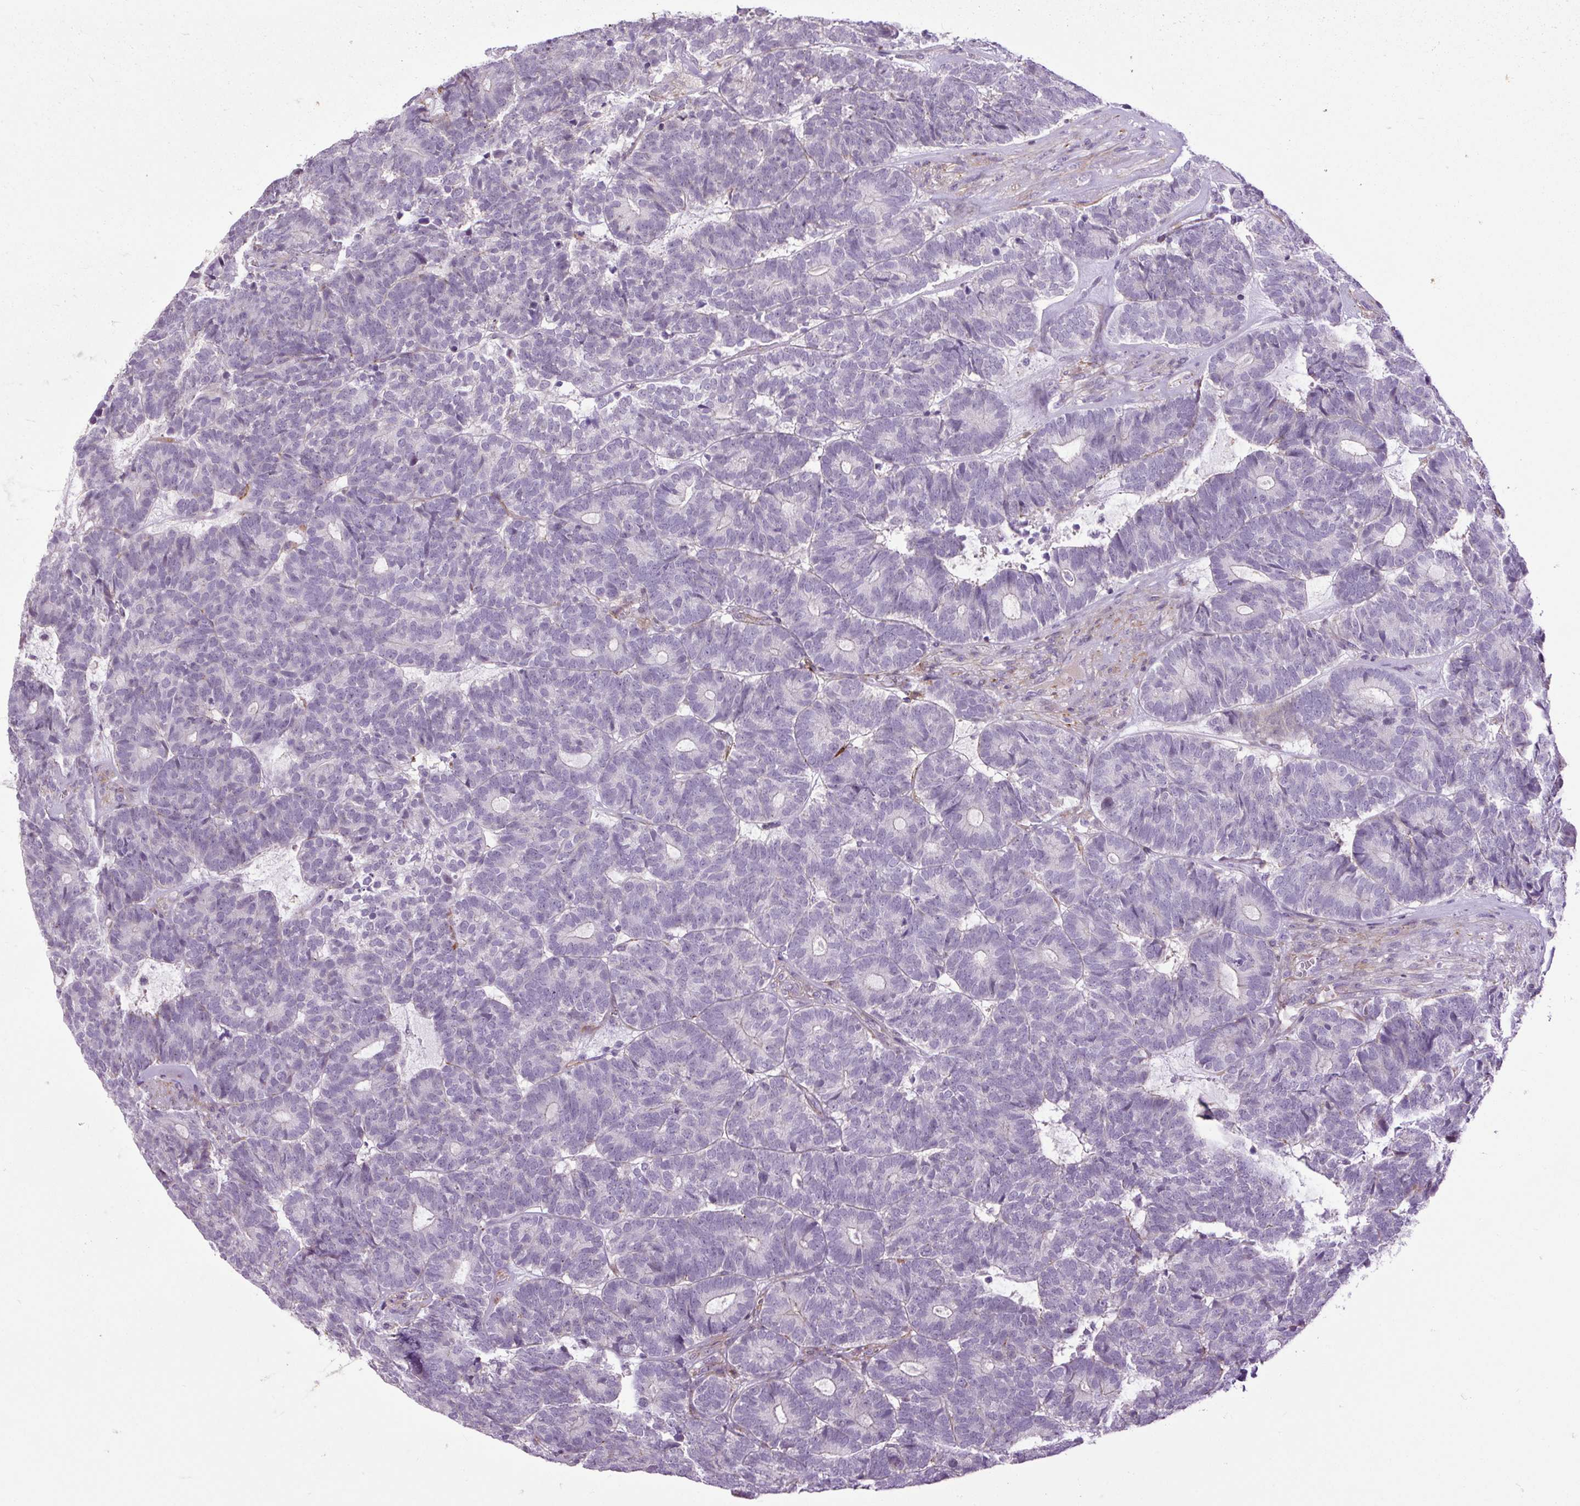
{"staining": {"intensity": "negative", "quantity": "none", "location": "none"}, "tissue": "head and neck cancer", "cell_type": "Tumor cells", "image_type": "cancer", "snomed": [{"axis": "morphology", "description": "Adenocarcinoma, NOS"}, {"axis": "topography", "description": "Head-Neck"}], "caption": "A histopathology image of head and neck cancer stained for a protein displays no brown staining in tumor cells. The staining is performed using DAB (3,3'-diaminobenzidine) brown chromogen with nuclei counter-stained in using hematoxylin.", "gene": "ZNF197", "patient": {"sex": "female", "age": 81}}